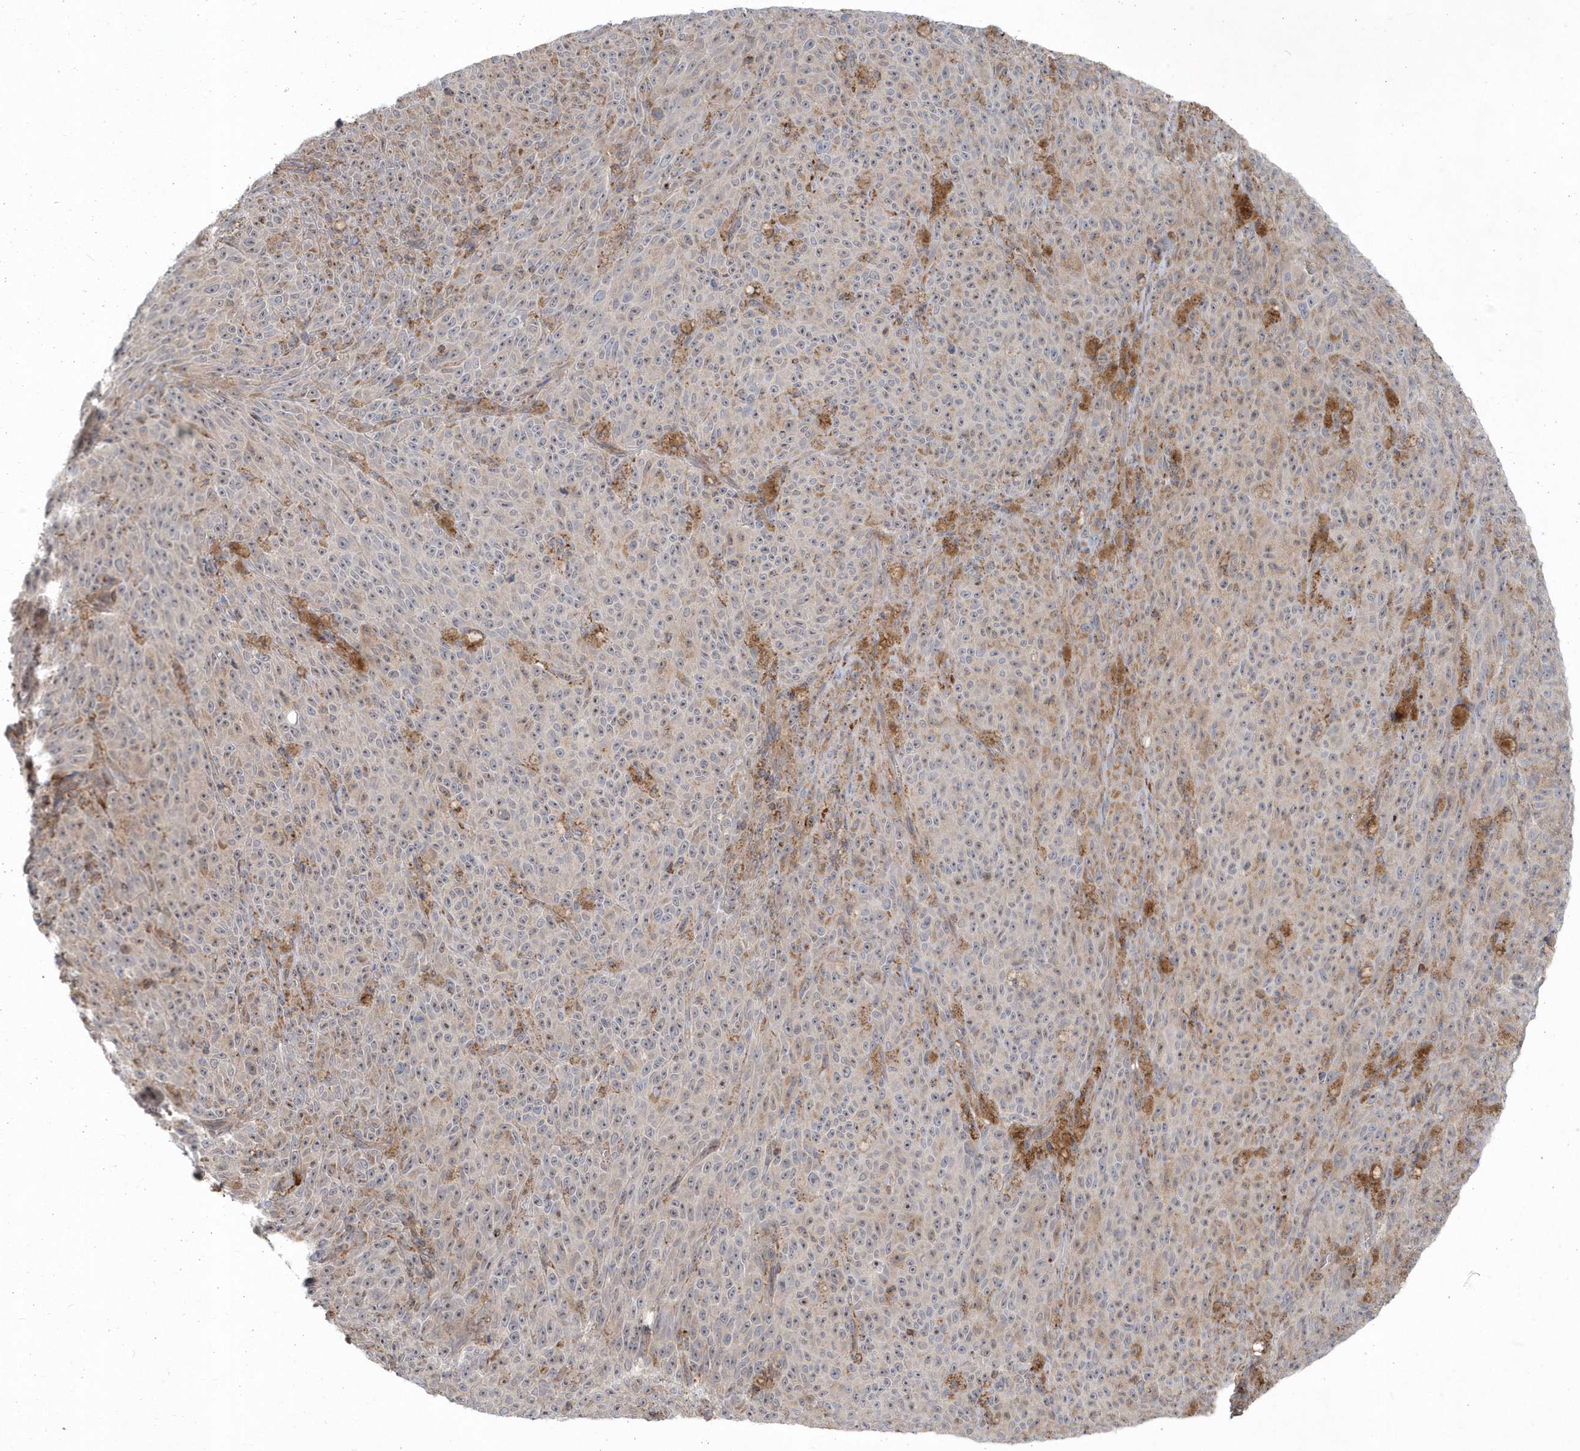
{"staining": {"intensity": "weak", "quantity": "25%-75%", "location": "cytoplasmic/membranous"}, "tissue": "melanoma", "cell_type": "Tumor cells", "image_type": "cancer", "snomed": [{"axis": "morphology", "description": "Malignant melanoma, NOS"}, {"axis": "topography", "description": "Skin"}], "caption": "Protein expression analysis of human melanoma reveals weak cytoplasmic/membranous expression in approximately 25%-75% of tumor cells.", "gene": "PPP1R7", "patient": {"sex": "female", "age": 82}}